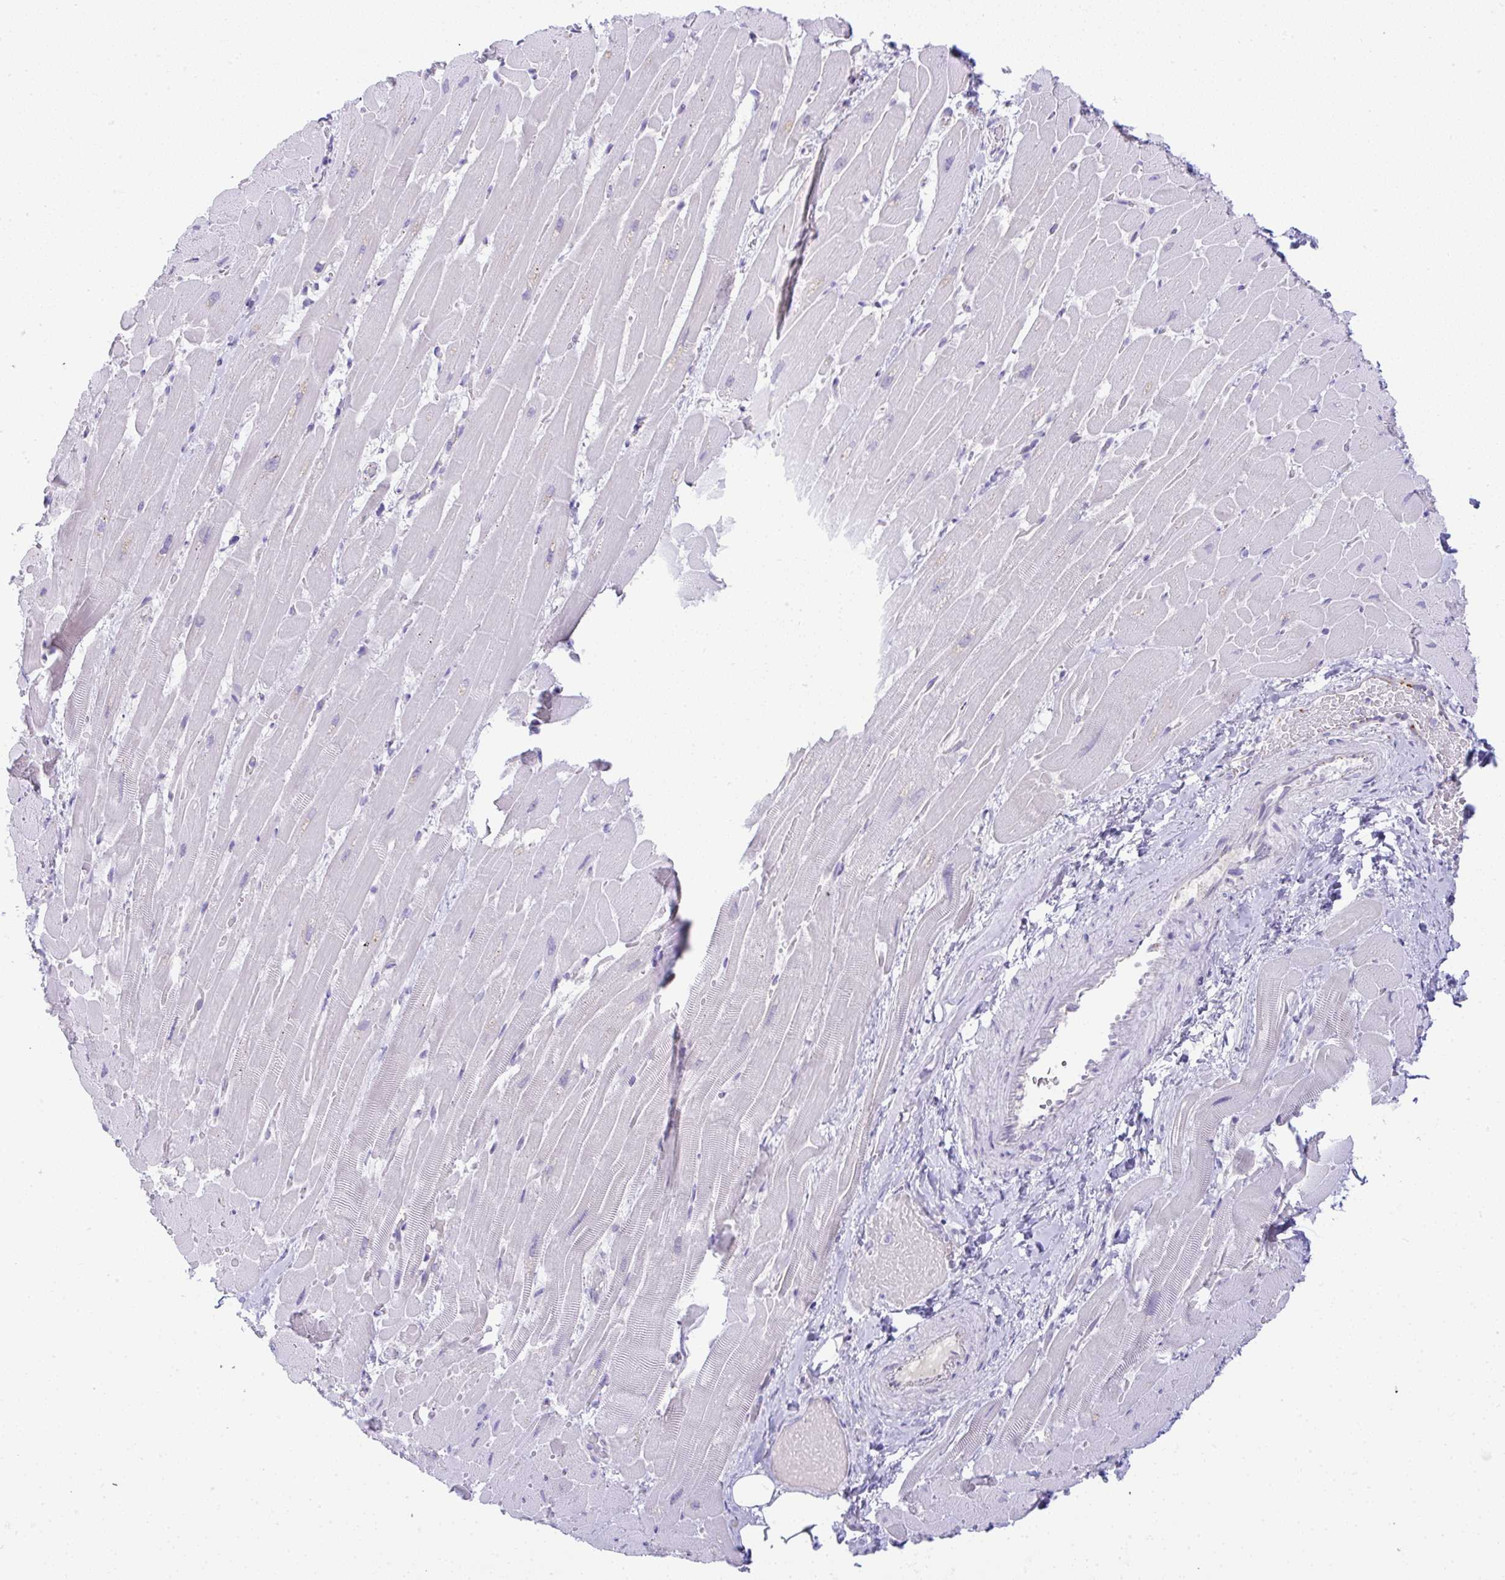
{"staining": {"intensity": "negative", "quantity": "none", "location": "none"}, "tissue": "heart muscle", "cell_type": "Cardiomyocytes", "image_type": "normal", "snomed": [{"axis": "morphology", "description": "Normal tissue, NOS"}, {"axis": "topography", "description": "Heart"}], "caption": "DAB (3,3'-diaminobenzidine) immunohistochemical staining of normal human heart muscle displays no significant expression in cardiomyocytes.", "gene": "FAM177A1", "patient": {"sex": "male", "age": 37}}